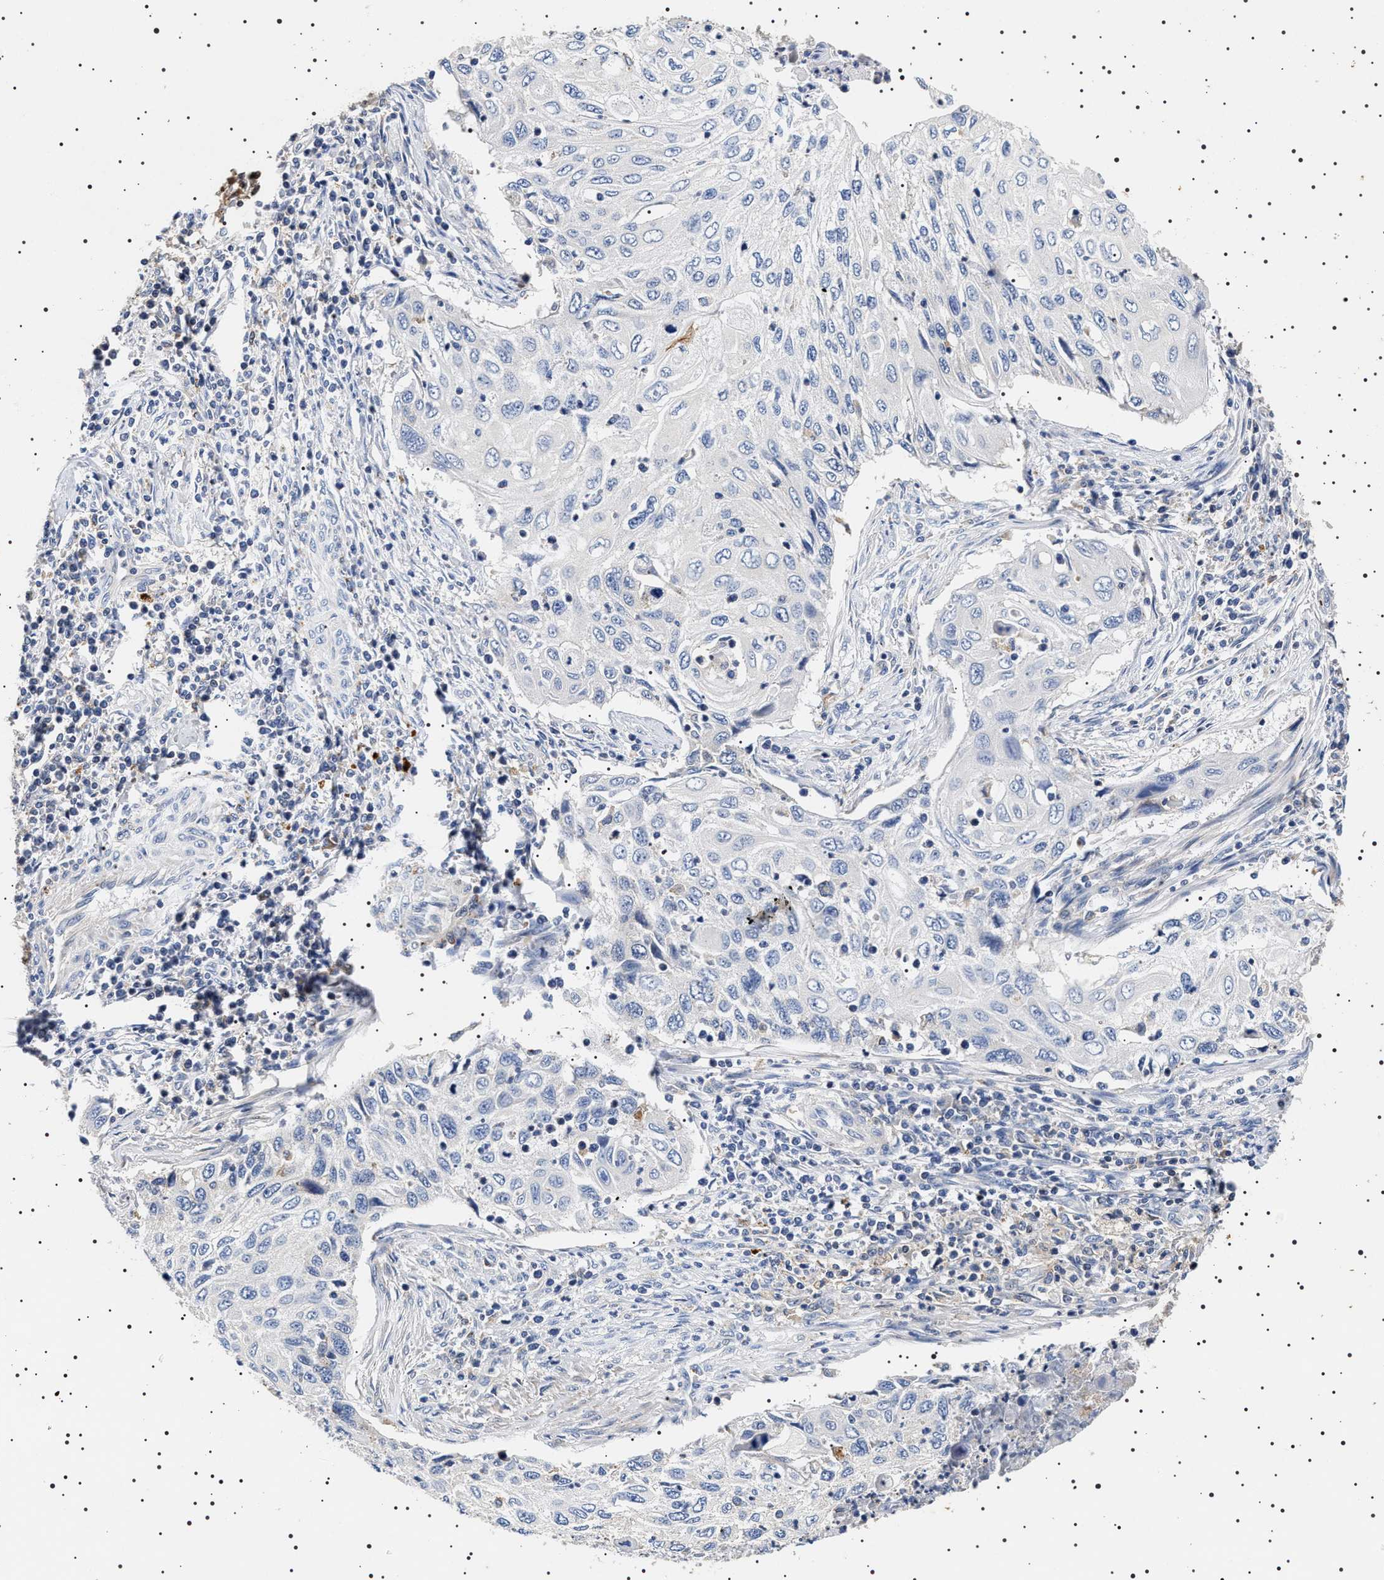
{"staining": {"intensity": "negative", "quantity": "none", "location": "none"}, "tissue": "cervical cancer", "cell_type": "Tumor cells", "image_type": "cancer", "snomed": [{"axis": "morphology", "description": "Squamous cell carcinoma, NOS"}, {"axis": "topography", "description": "Cervix"}], "caption": "Cervical cancer was stained to show a protein in brown. There is no significant staining in tumor cells.", "gene": "SLC4A7", "patient": {"sex": "female", "age": 70}}